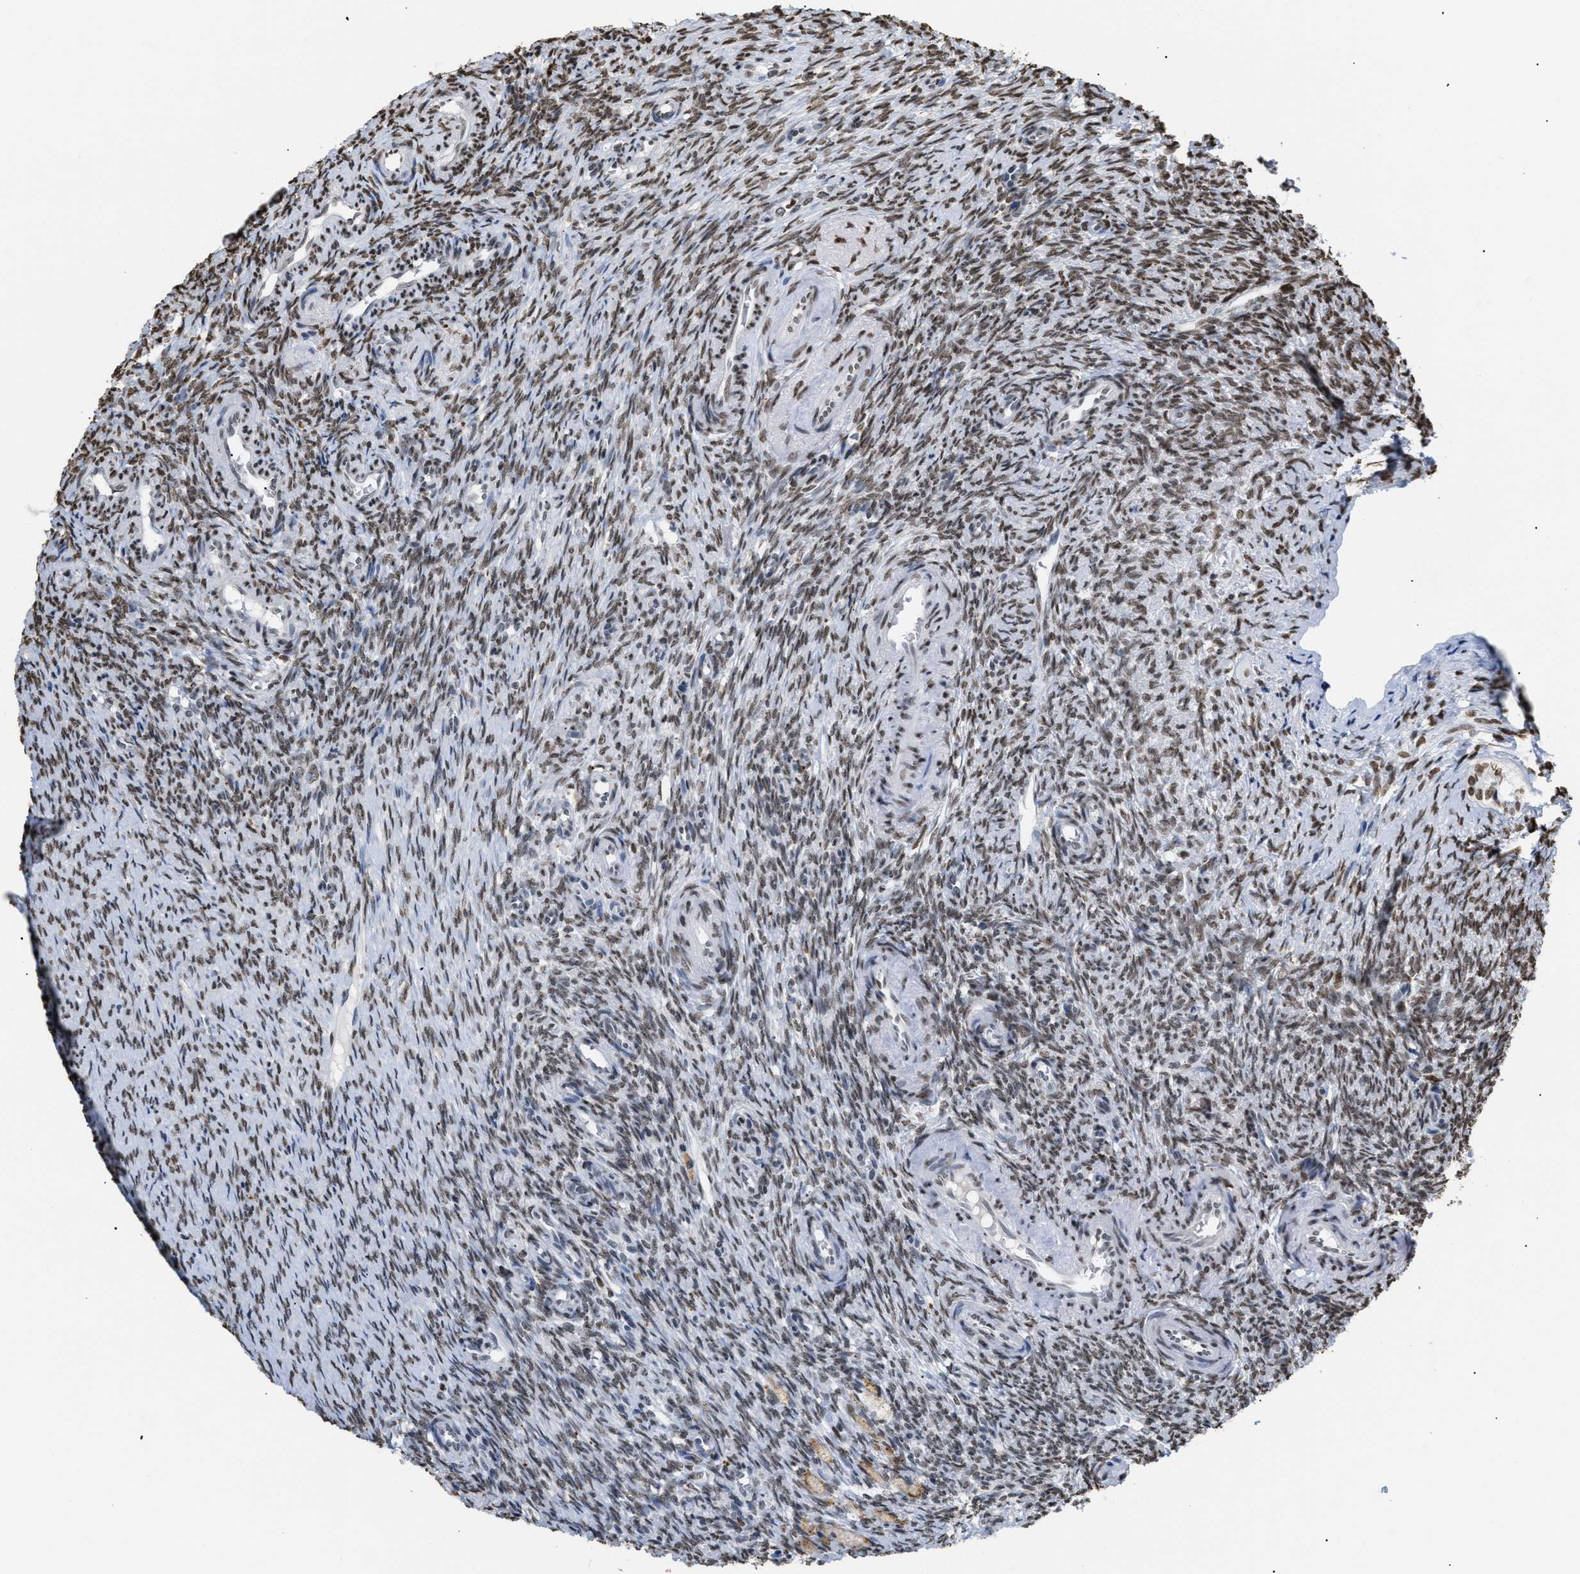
{"staining": {"intensity": "moderate", "quantity": ">75%", "location": "nuclear"}, "tissue": "ovary", "cell_type": "Ovarian stroma cells", "image_type": "normal", "snomed": [{"axis": "morphology", "description": "Normal tissue, NOS"}, {"axis": "topography", "description": "Ovary"}], "caption": "Approximately >75% of ovarian stroma cells in normal ovary display moderate nuclear protein staining as visualized by brown immunohistochemical staining.", "gene": "HMGN2", "patient": {"sex": "female", "age": 41}}